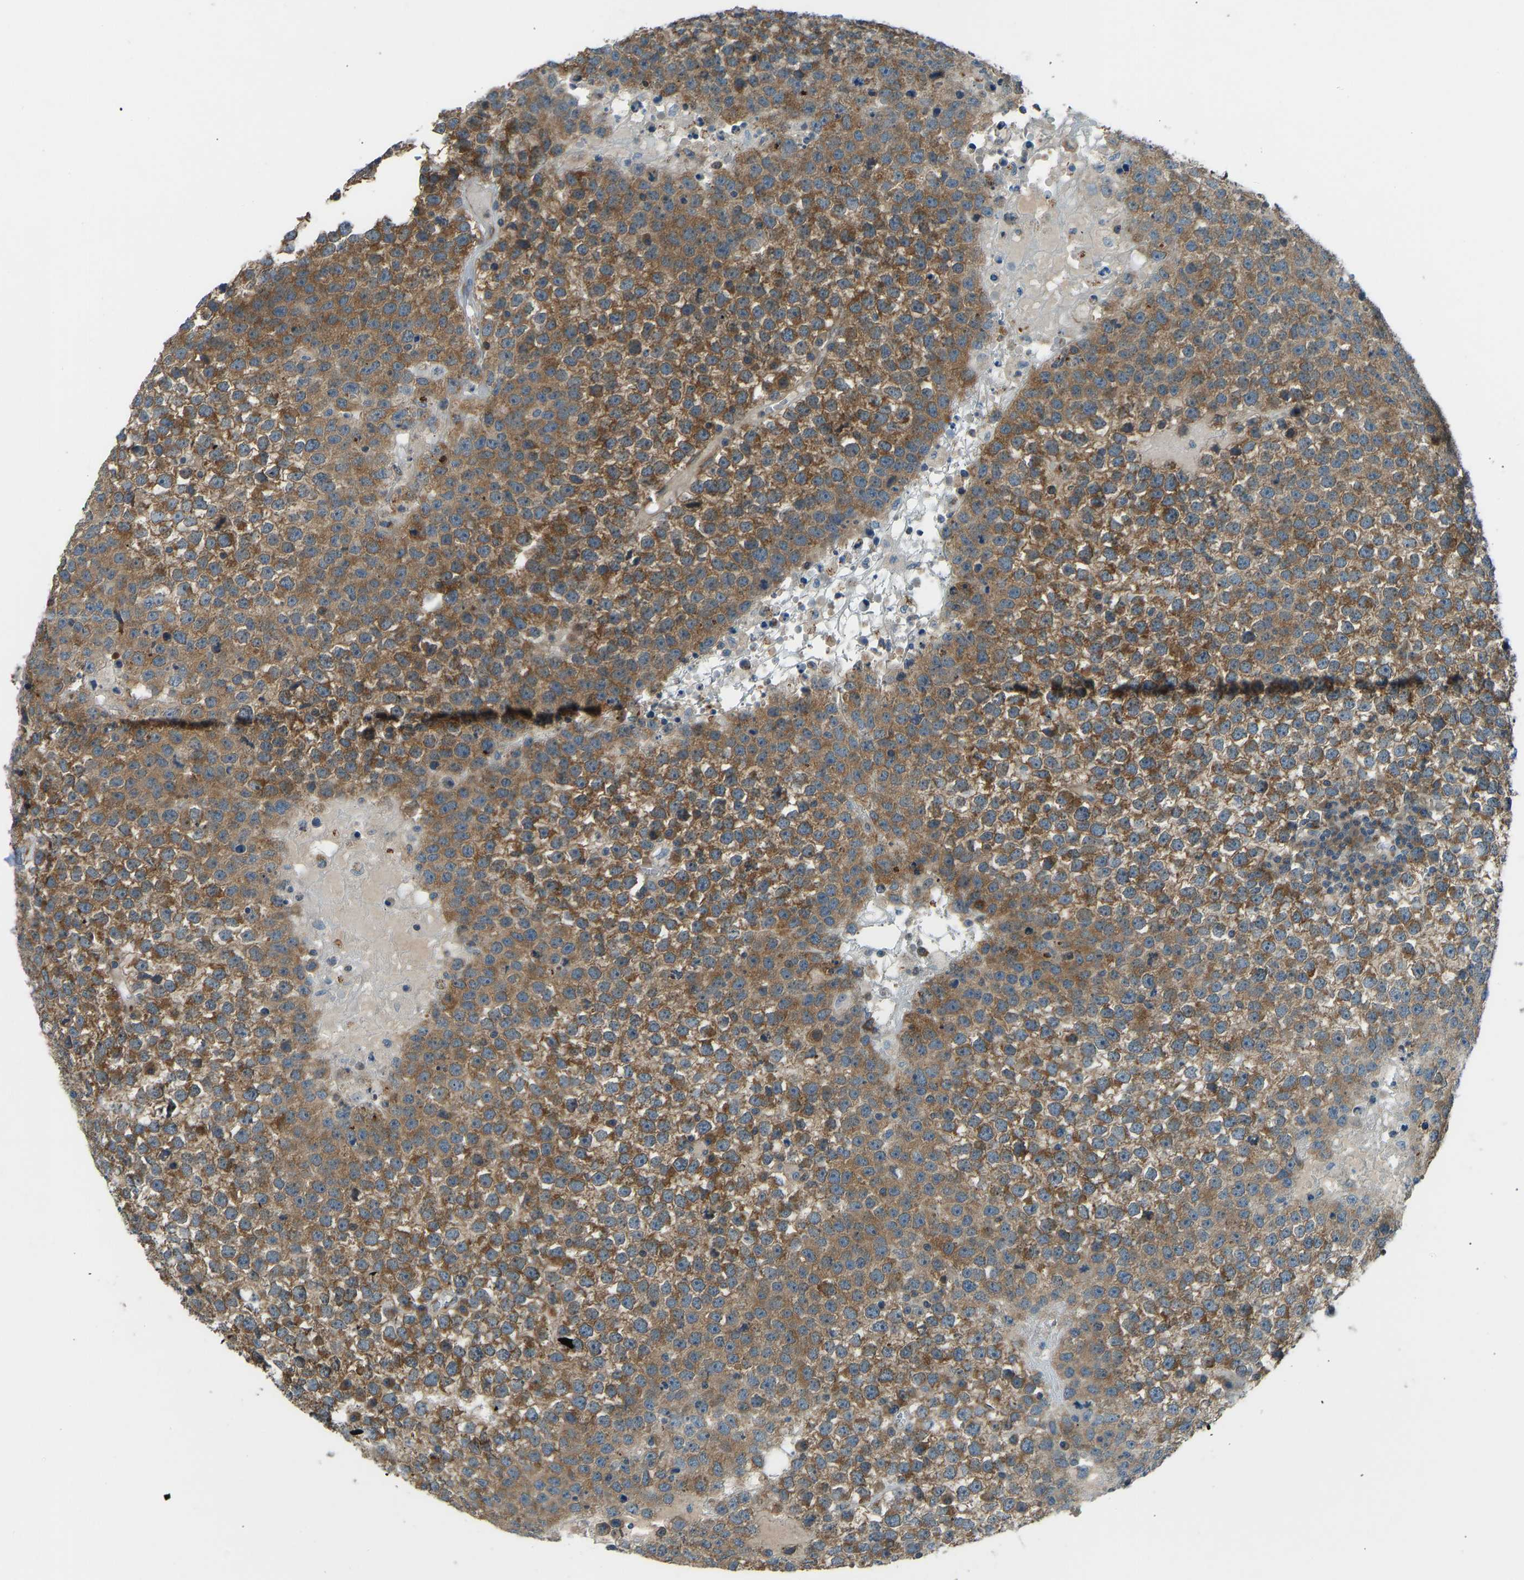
{"staining": {"intensity": "moderate", "quantity": ">75%", "location": "cytoplasmic/membranous"}, "tissue": "testis cancer", "cell_type": "Tumor cells", "image_type": "cancer", "snomed": [{"axis": "morphology", "description": "Seminoma, NOS"}, {"axis": "topography", "description": "Testis"}], "caption": "High-power microscopy captured an immunohistochemistry micrograph of testis cancer, revealing moderate cytoplasmic/membranous positivity in about >75% of tumor cells. (brown staining indicates protein expression, while blue staining denotes nuclei).", "gene": "STAU2", "patient": {"sex": "male", "age": 65}}